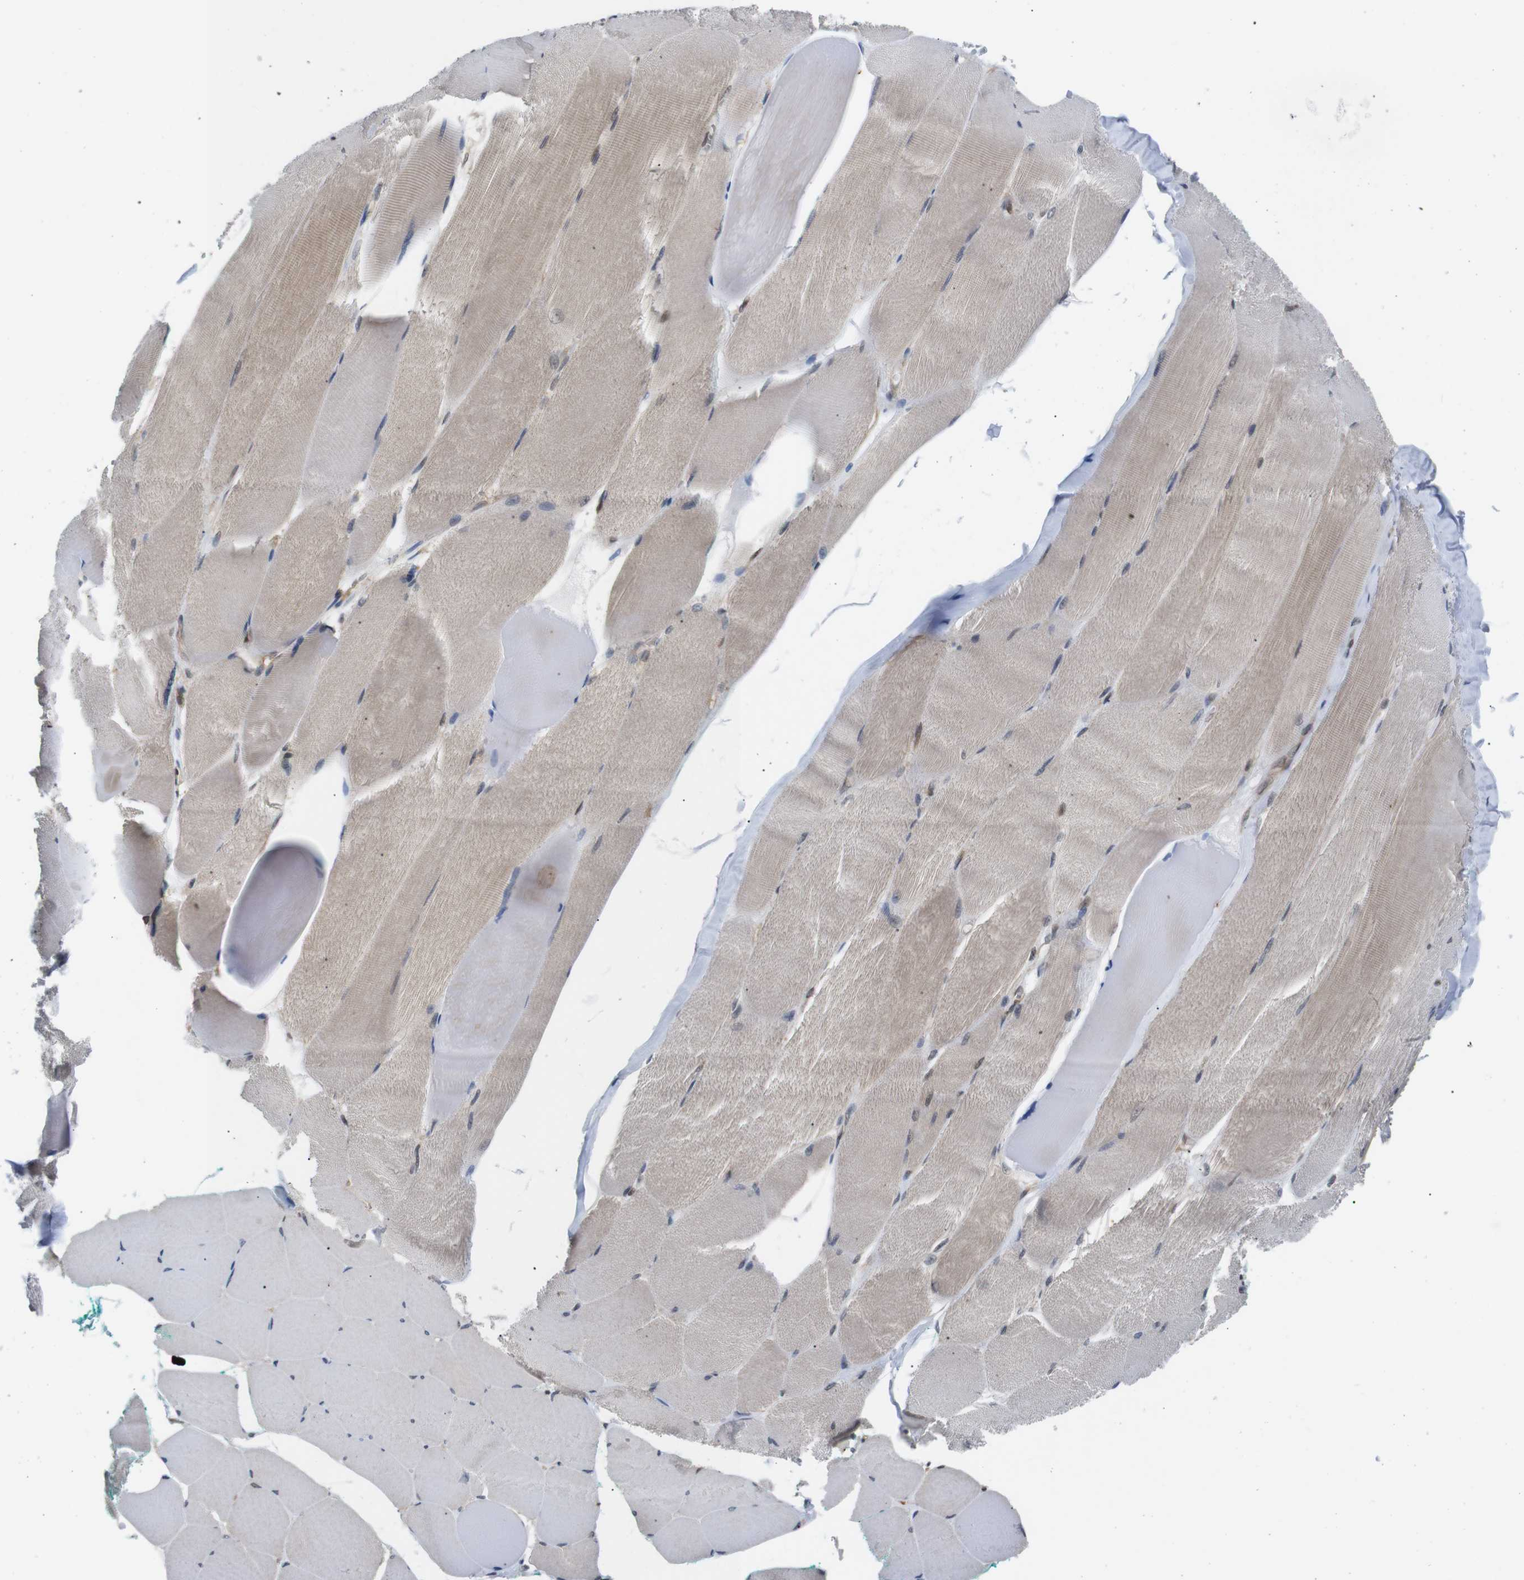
{"staining": {"intensity": "weak", "quantity": "25%-75%", "location": "cytoplasmic/membranous,nuclear"}, "tissue": "skeletal muscle", "cell_type": "Myocytes", "image_type": "normal", "snomed": [{"axis": "morphology", "description": "Normal tissue, NOS"}, {"axis": "morphology", "description": "Squamous cell carcinoma, NOS"}, {"axis": "topography", "description": "Skeletal muscle"}], "caption": "DAB (3,3'-diaminobenzidine) immunohistochemical staining of normal skeletal muscle demonstrates weak cytoplasmic/membranous,nuclear protein expression in about 25%-75% of myocytes. The staining is performed using DAB brown chromogen to label protein expression. The nuclei are counter-stained blue using hematoxylin.", "gene": "UBXN1", "patient": {"sex": "male", "age": 51}}